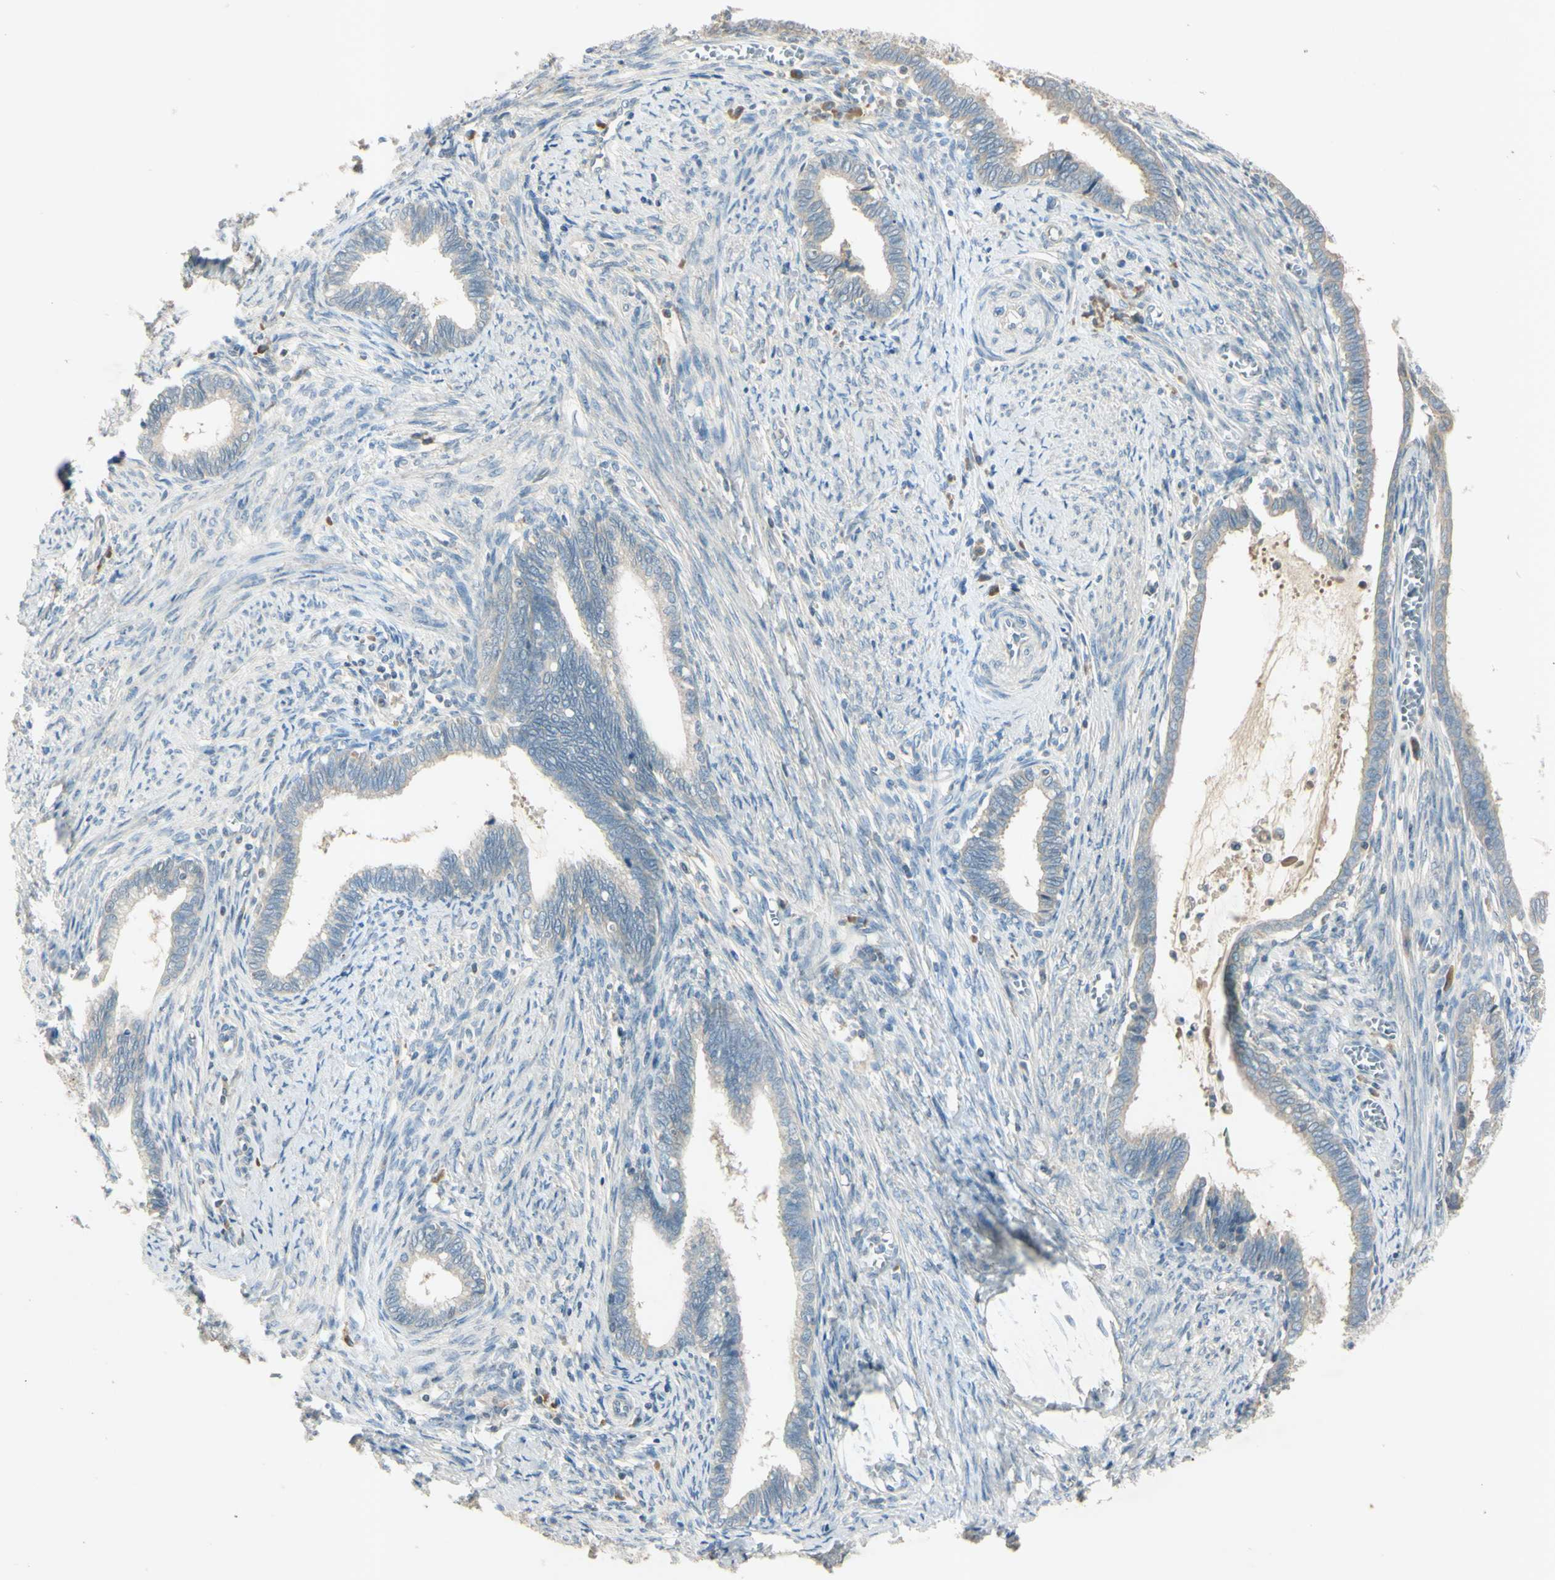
{"staining": {"intensity": "negative", "quantity": "none", "location": "none"}, "tissue": "cervical cancer", "cell_type": "Tumor cells", "image_type": "cancer", "snomed": [{"axis": "morphology", "description": "Adenocarcinoma, NOS"}, {"axis": "topography", "description": "Cervix"}], "caption": "An immunohistochemistry image of cervical adenocarcinoma is shown. There is no staining in tumor cells of cervical adenocarcinoma.", "gene": "AATK", "patient": {"sex": "female", "age": 44}}